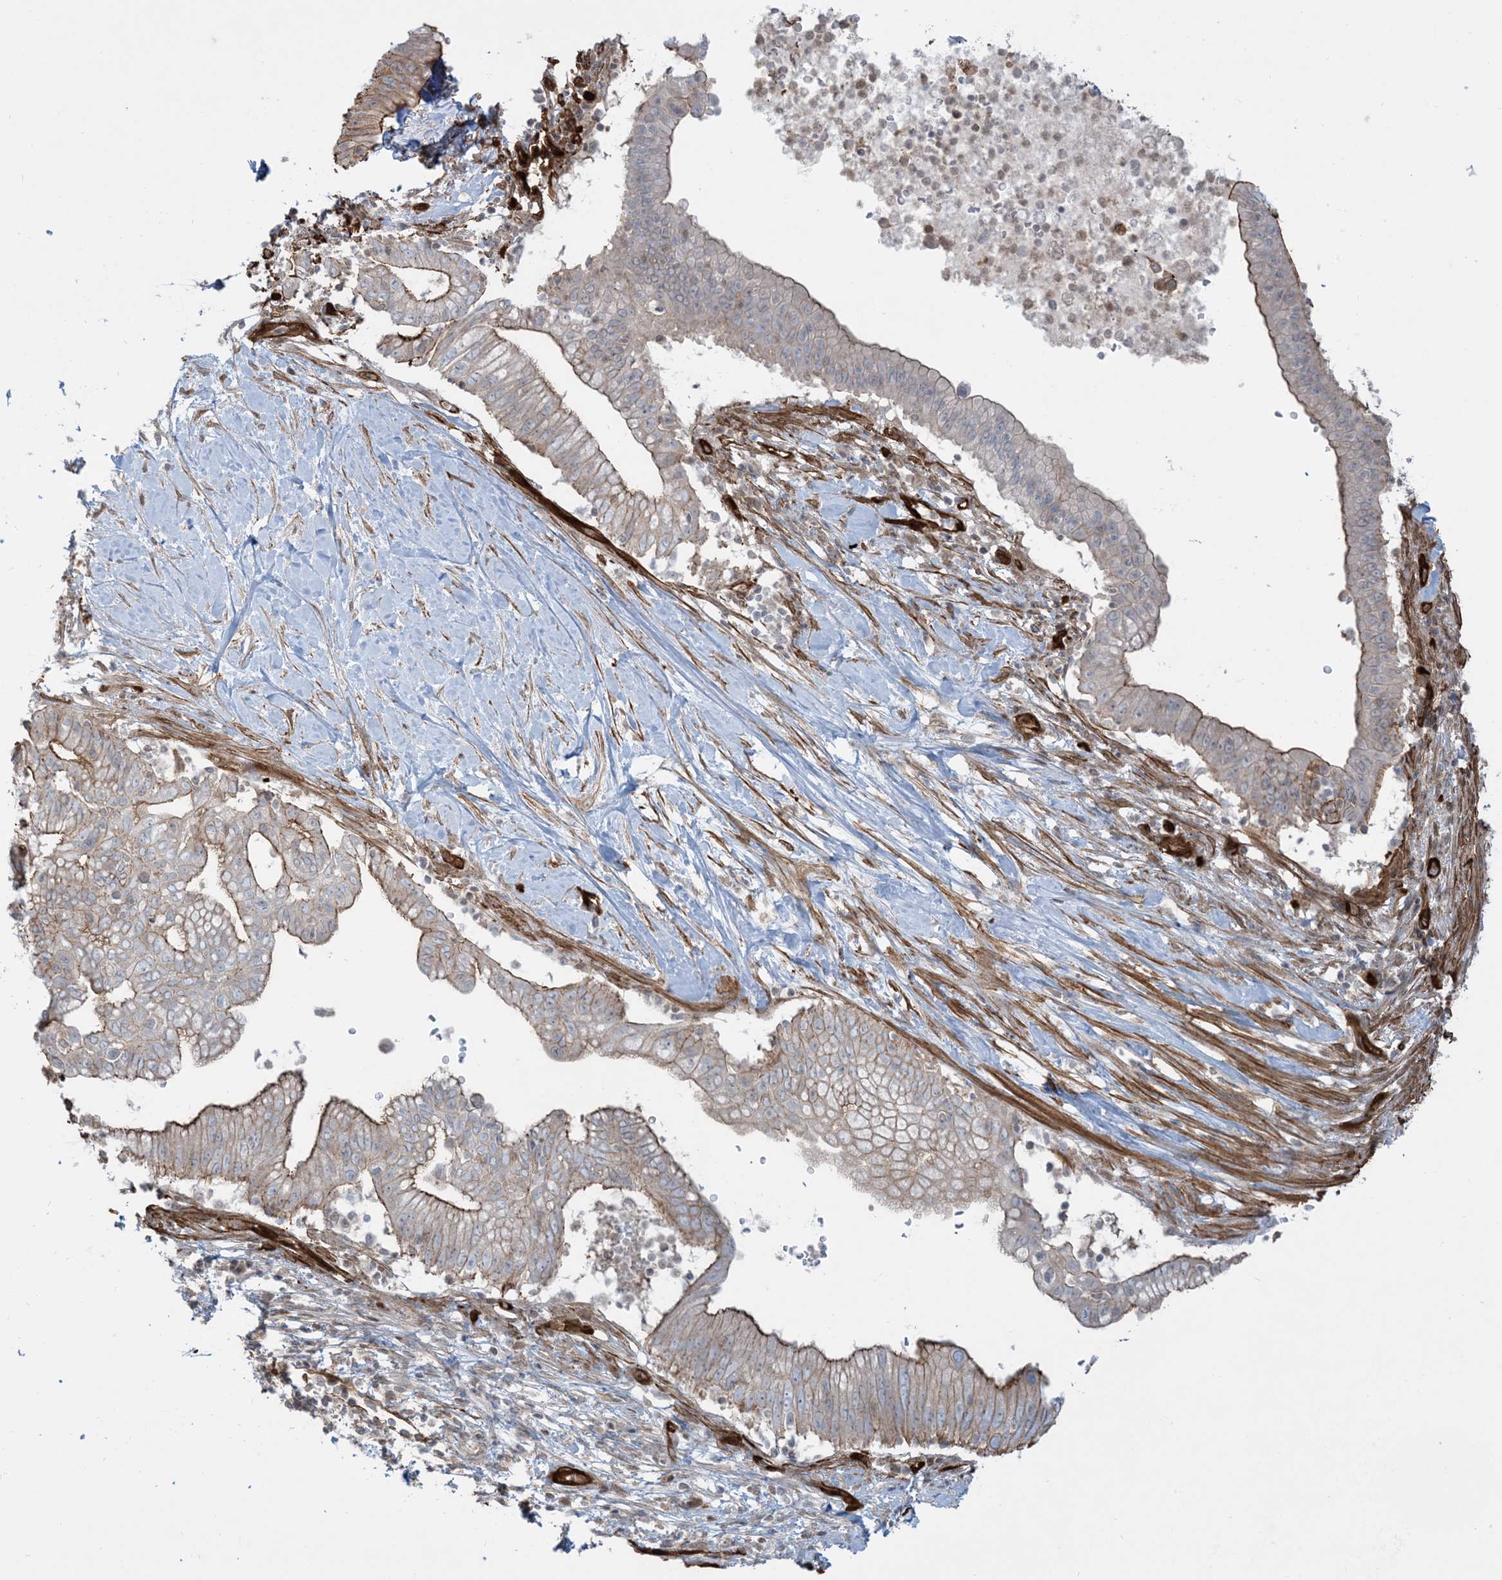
{"staining": {"intensity": "moderate", "quantity": "25%-75%", "location": "cytoplasmic/membranous"}, "tissue": "pancreatic cancer", "cell_type": "Tumor cells", "image_type": "cancer", "snomed": [{"axis": "morphology", "description": "Adenocarcinoma, NOS"}, {"axis": "topography", "description": "Pancreas"}], "caption": "Immunohistochemical staining of human pancreatic cancer reveals moderate cytoplasmic/membranous protein staining in approximately 25%-75% of tumor cells. The staining was performed using DAB to visualize the protein expression in brown, while the nuclei were stained in blue with hematoxylin (Magnification: 20x).", "gene": "PPM1F", "patient": {"sex": "male", "age": 68}}